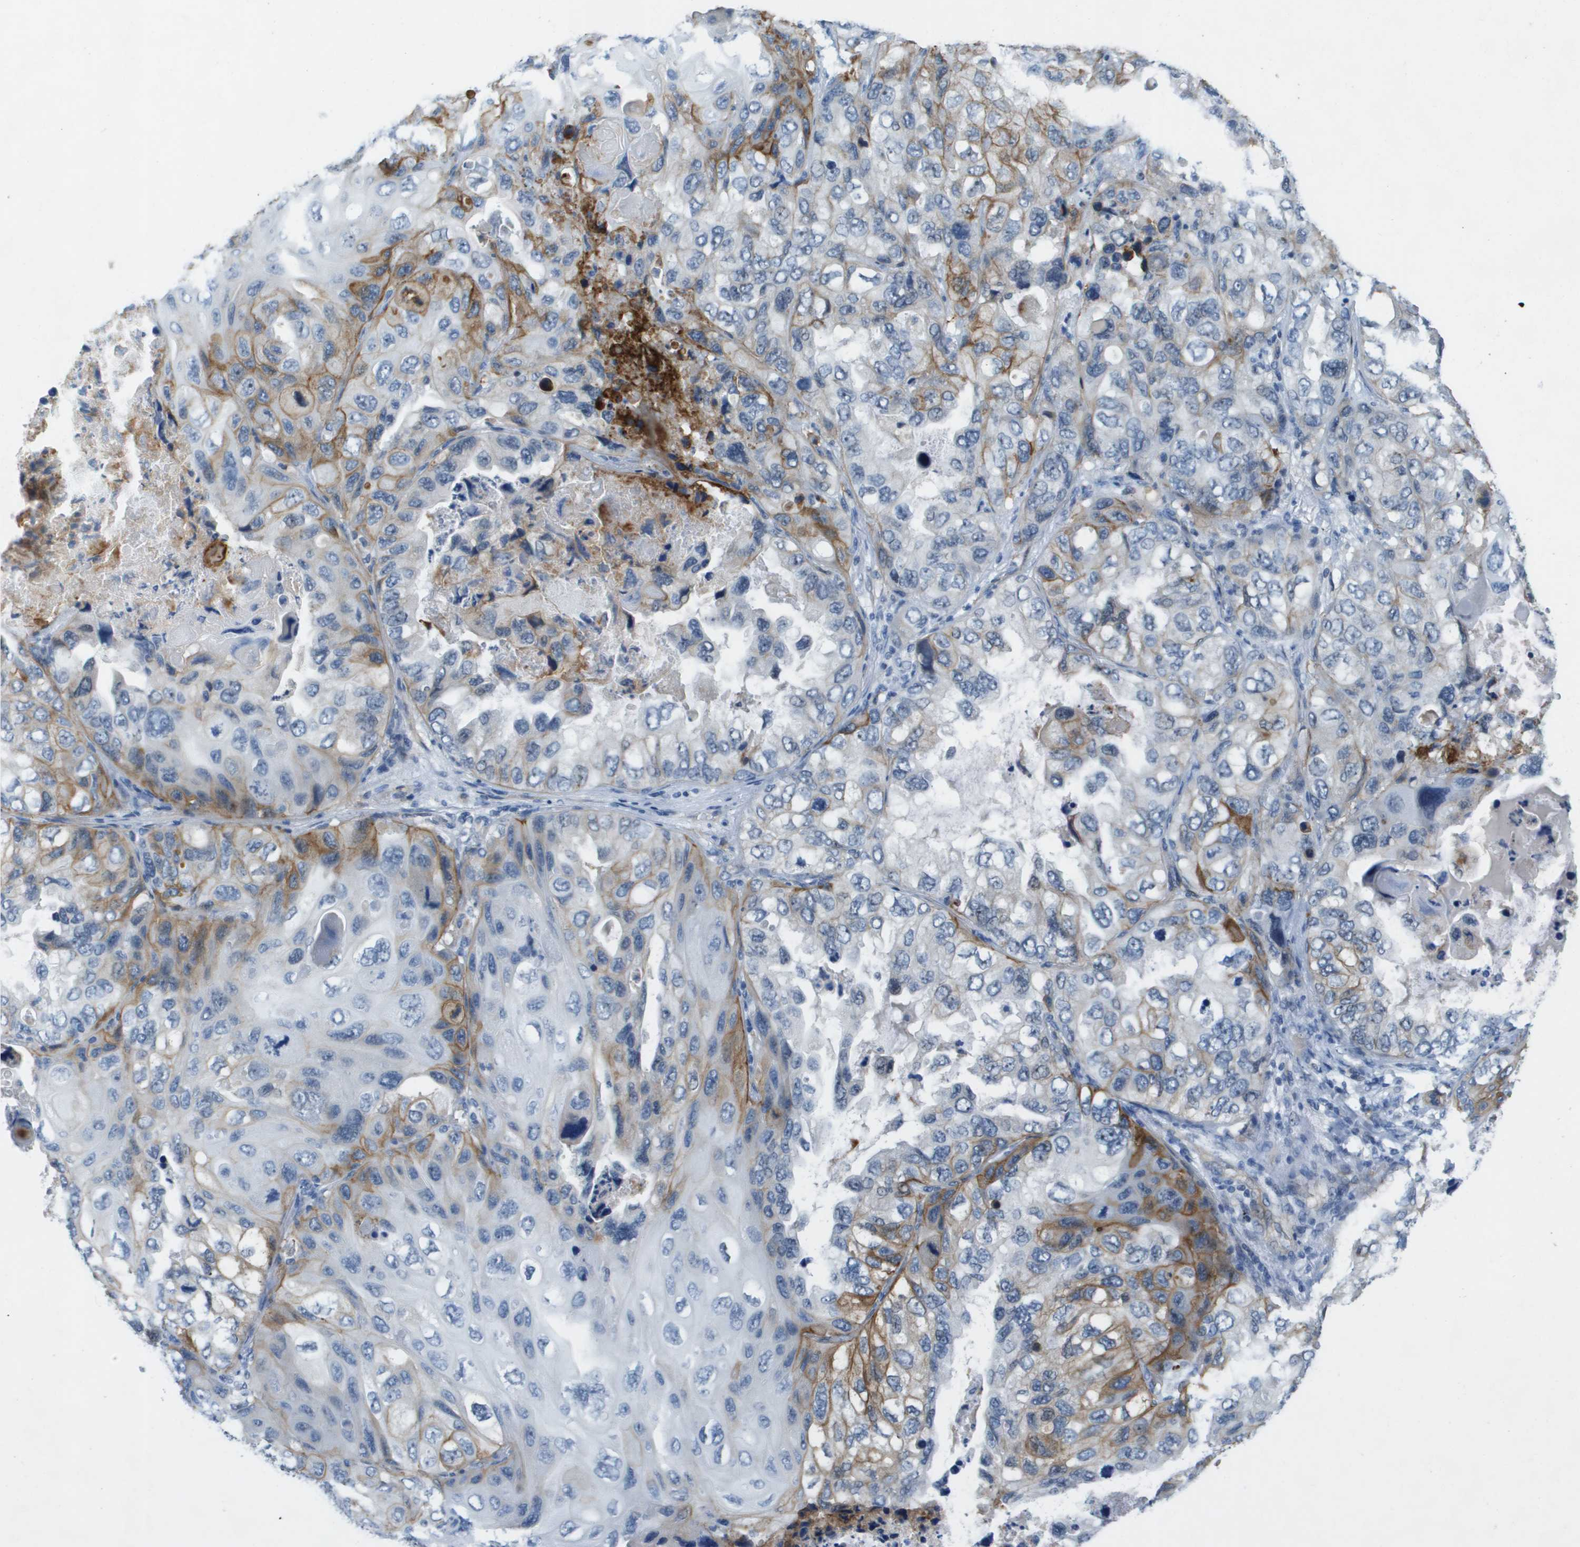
{"staining": {"intensity": "moderate", "quantity": "<25%", "location": "cytoplasmic/membranous"}, "tissue": "lung cancer", "cell_type": "Tumor cells", "image_type": "cancer", "snomed": [{"axis": "morphology", "description": "Squamous cell carcinoma, NOS"}, {"axis": "topography", "description": "Lung"}], "caption": "High-power microscopy captured an IHC photomicrograph of lung cancer, revealing moderate cytoplasmic/membranous positivity in approximately <25% of tumor cells. Using DAB (3,3'-diaminobenzidine) (brown) and hematoxylin (blue) stains, captured at high magnification using brightfield microscopy.", "gene": "ITGA6", "patient": {"sex": "female", "age": 73}}